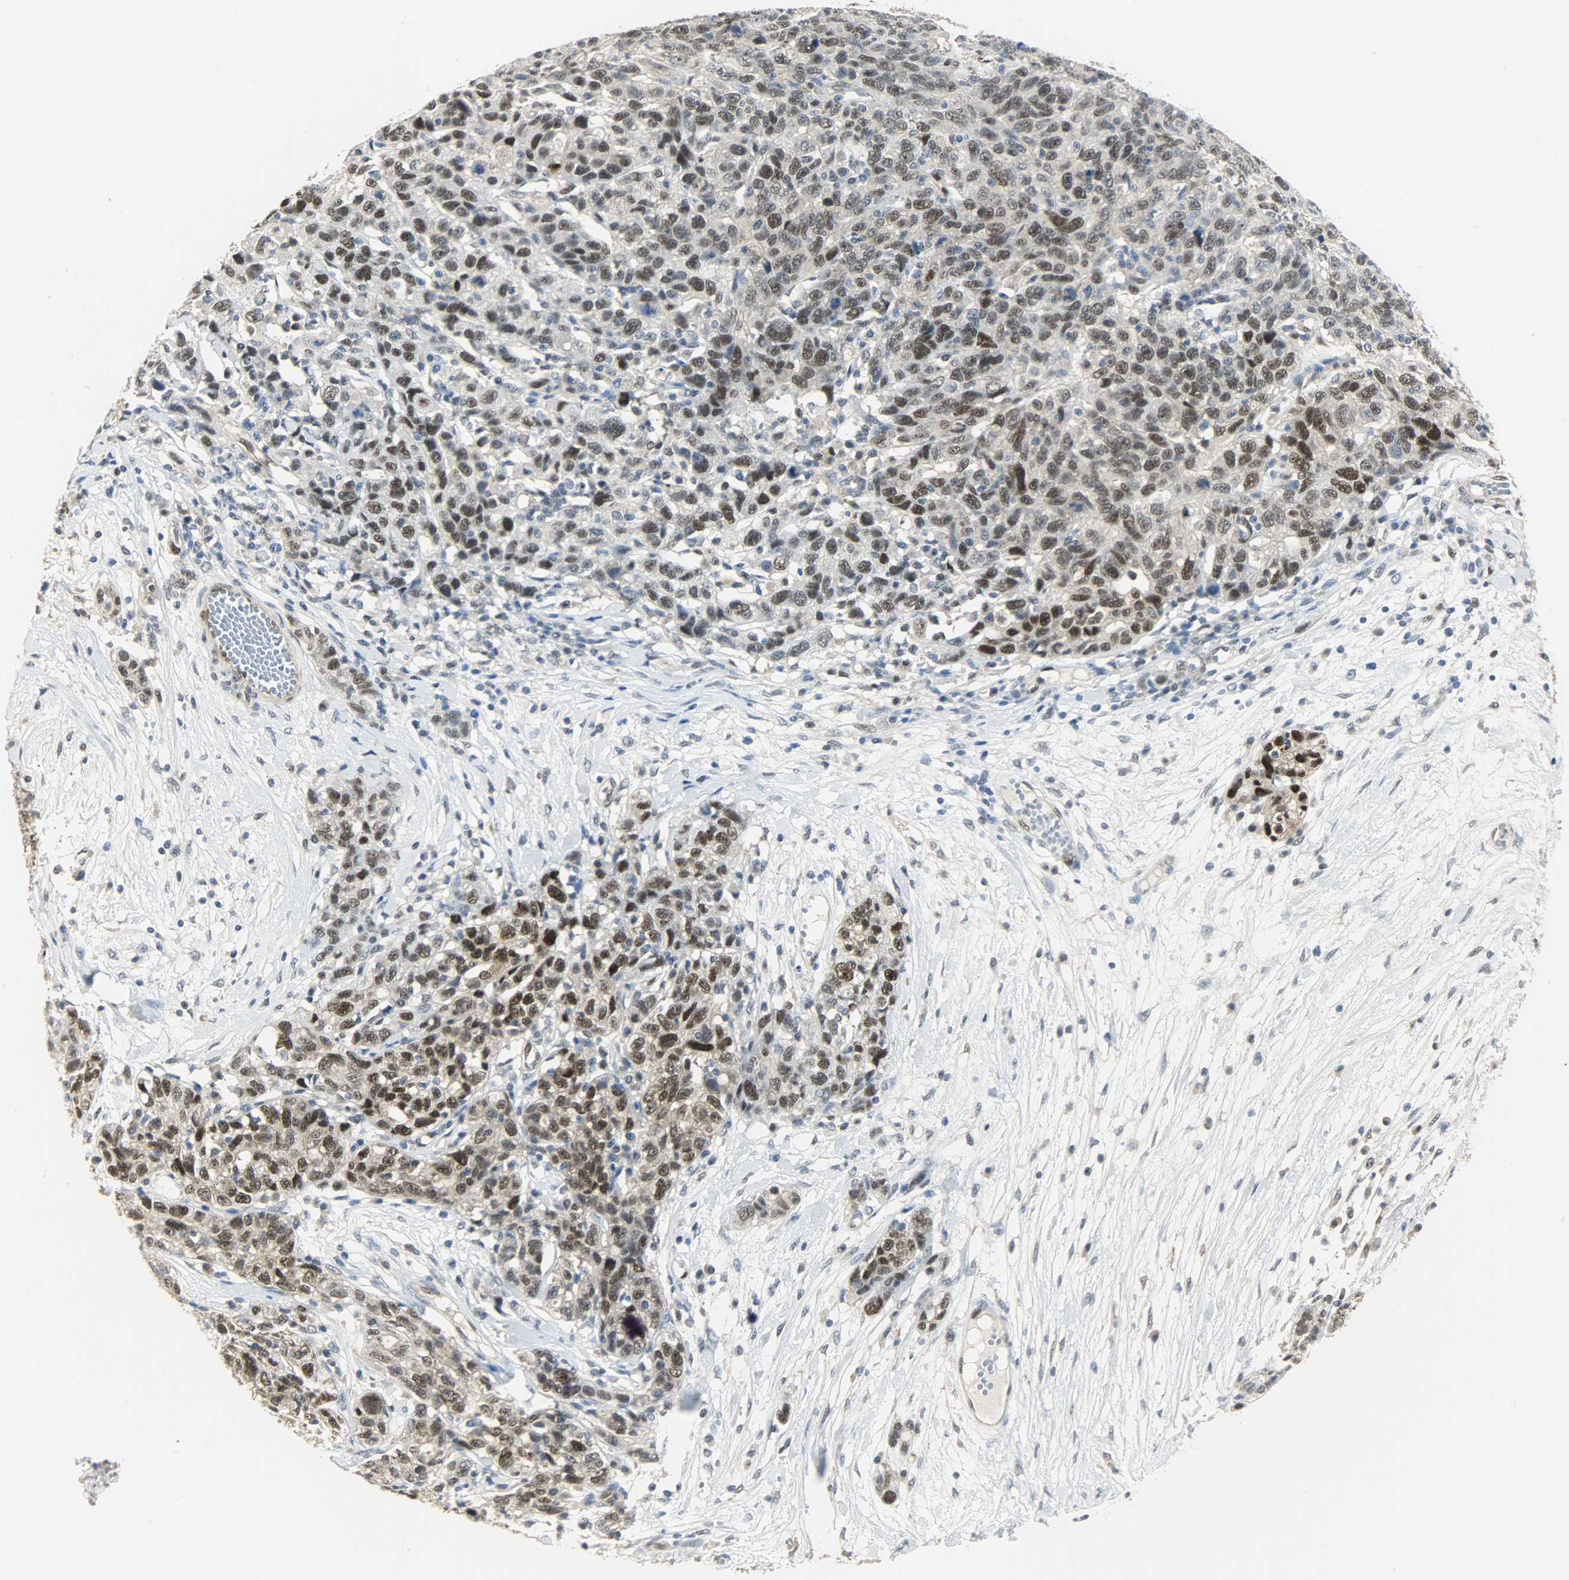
{"staining": {"intensity": "moderate", "quantity": "25%-75%", "location": "nuclear"}, "tissue": "ovarian cancer", "cell_type": "Tumor cells", "image_type": "cancer", "snomed": [{"axis": "morphology", "description": "Cystadenocarcinoma, serous, NOS"}, {"axis": "topography", "description": "Ovary"}], "caption": "A medium amount of moderate nuclear expression is identified in about 25%-75% of tumor cells in serous cystadenocarcinoma (ovarian) tissue. (IHC, brightfield microscopy, high magnification).", "gene": "NPEPL1", "patient": {"sex": "female", "age": 71}}